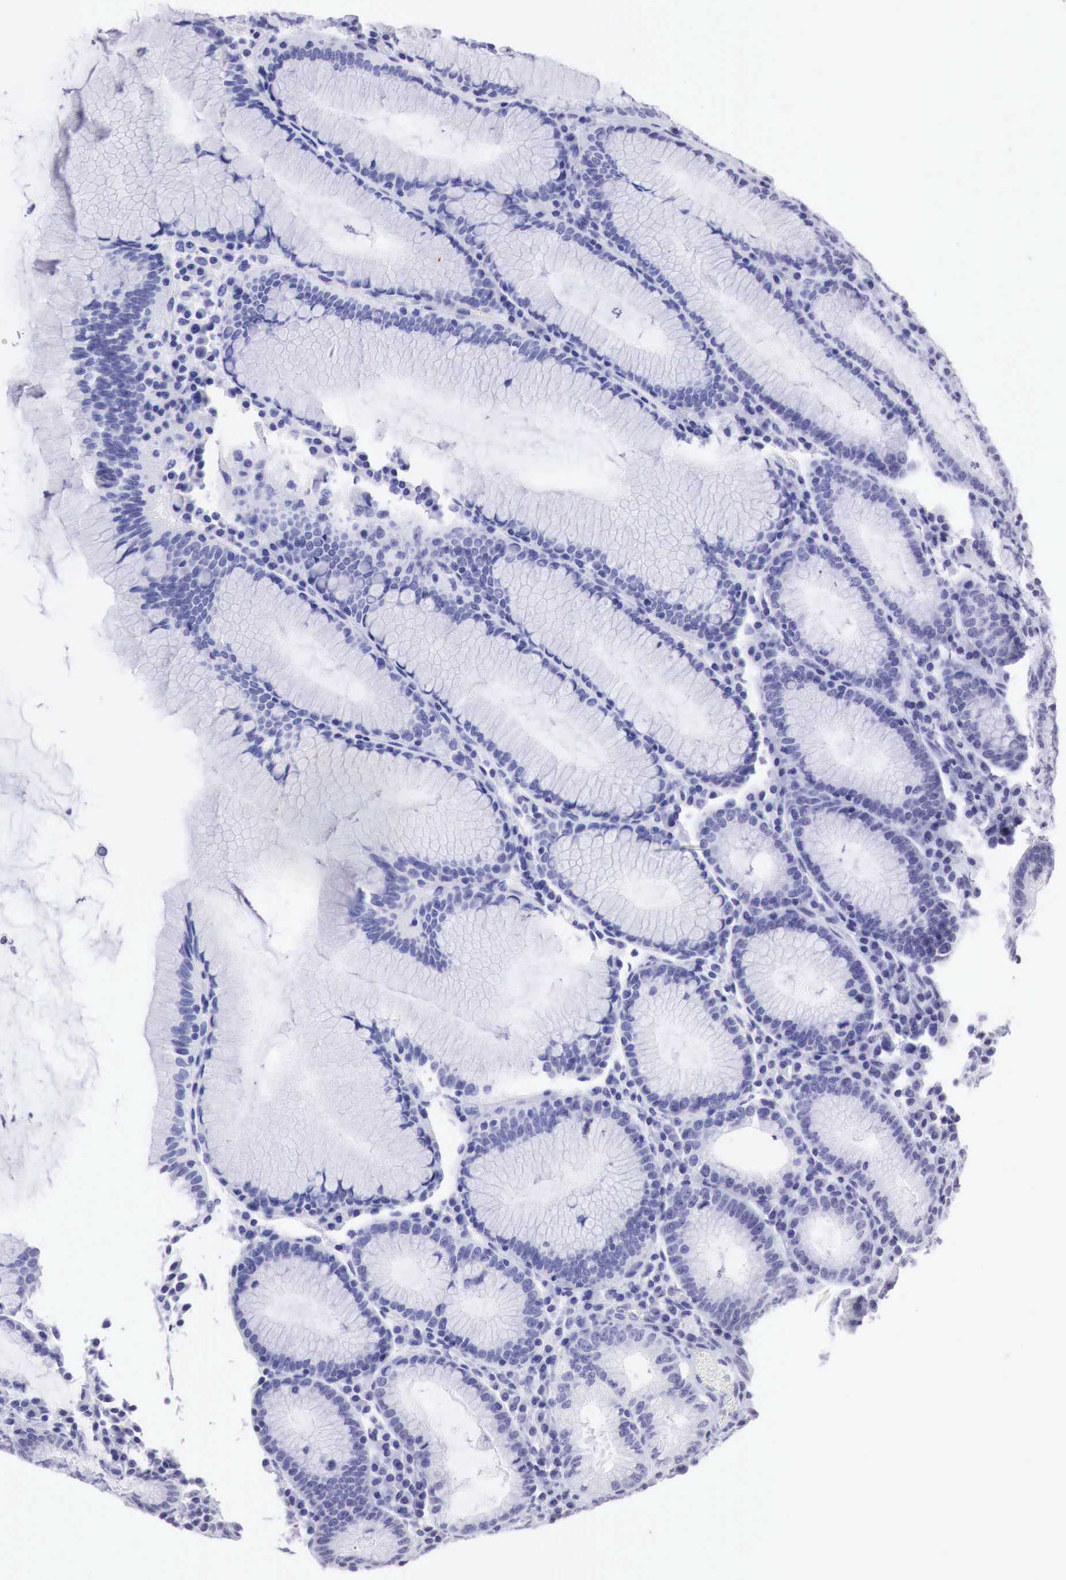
{"staining": {"intensity": "negative", "quantity": "none", "location": "none"}, "tissue": "stomach", "cell_type": "Glandular cells", "image_type": "normal", "snomed": [{"axis": "morphology", "description": "Normal tissue, NOS"}, {"axis": "topography", "description": "Stomach, lower"}], "caption": "Immunohistochemistry (IHC) micrograph of benign stomach: human stomach stained with DAB shows no significant protein positivity in glandular cells.", "gene": "PABIR2", "patient": {"sex": "female", "age": 43}}